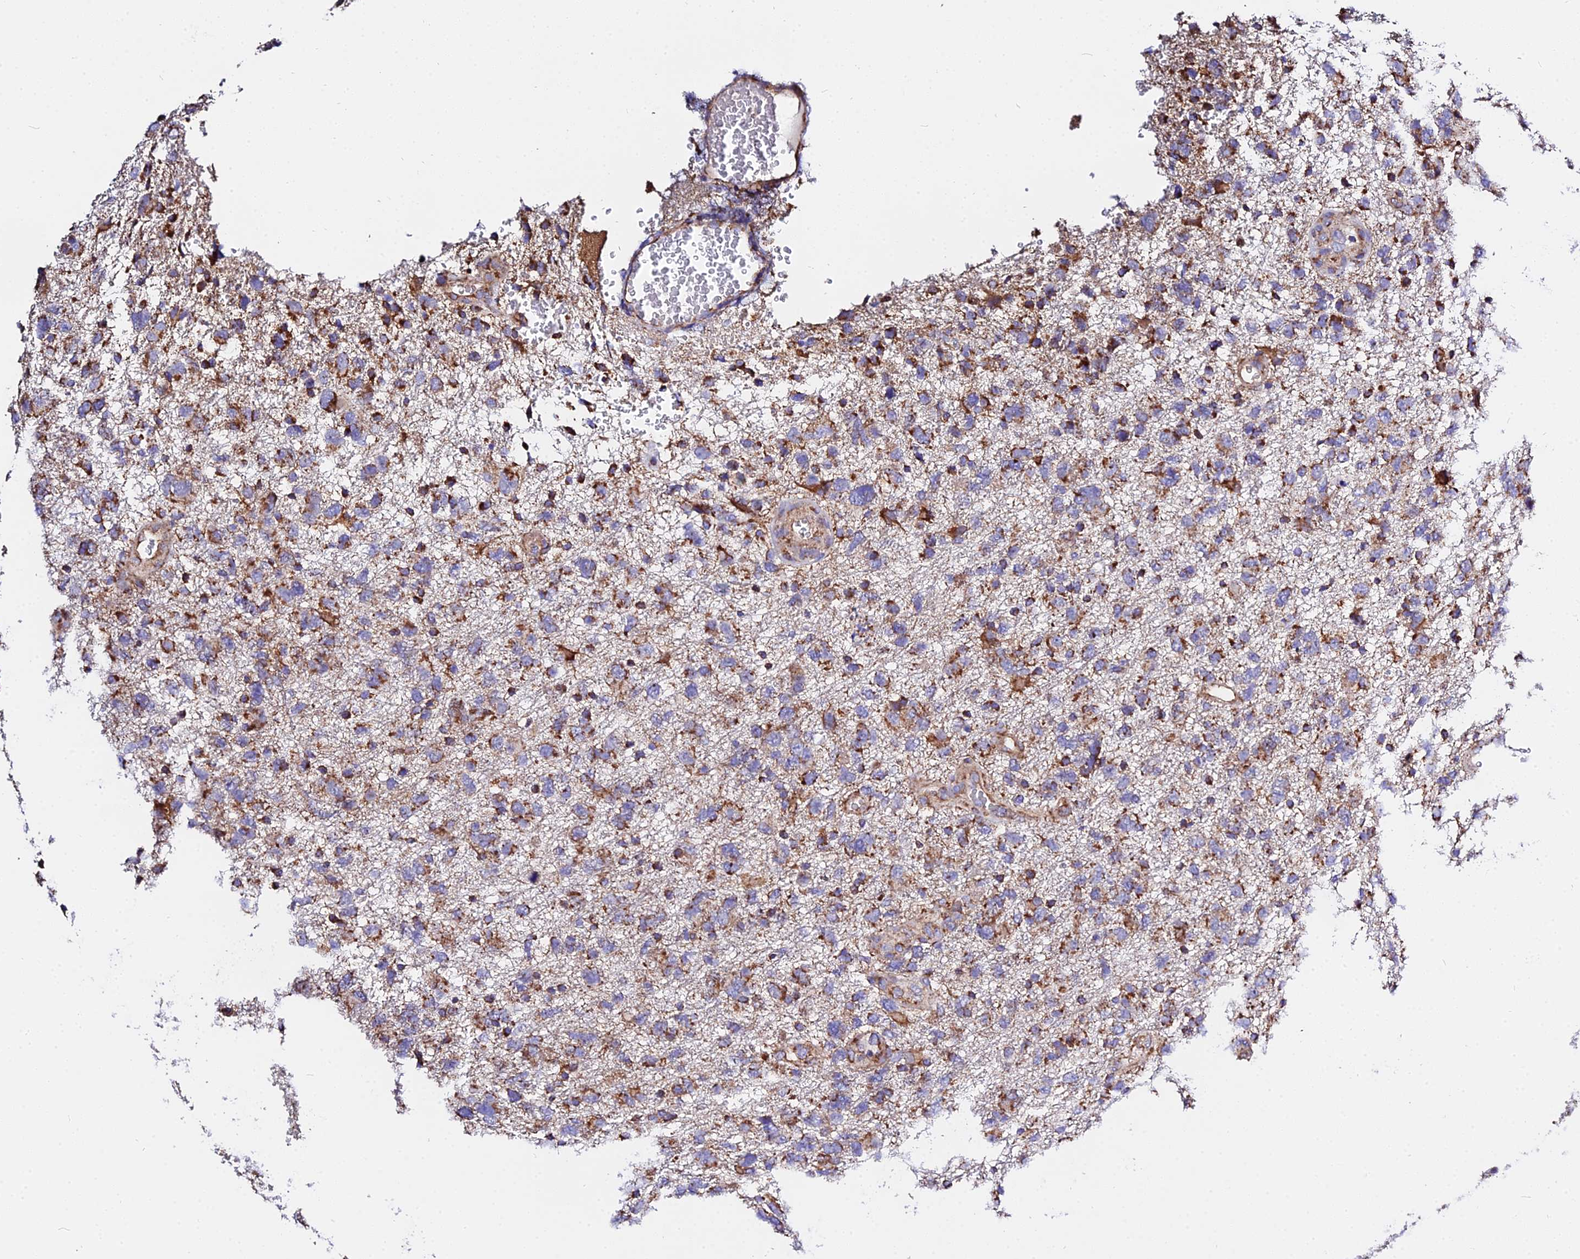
{"staining": {"intensity": "strong", "quantity": "25%-75%", "location": "cytoplasmic/membranous"}, "tissue": "glioma", "cell_type": "Tumor cells", "image_type": "cancer", "snomed": [{"axis": "morphology", "description": "Glioma, malignant, High grade"}, {"axis": "topography", "description": "Brain"}], "caption": "A high amount of strong cytoplasmic/membranous positivity is present in approximately 25%-75% of tumor cells in glioma tissue.", "gene": "ZNF573", "patient": {"sex": "male", "age": 61}}